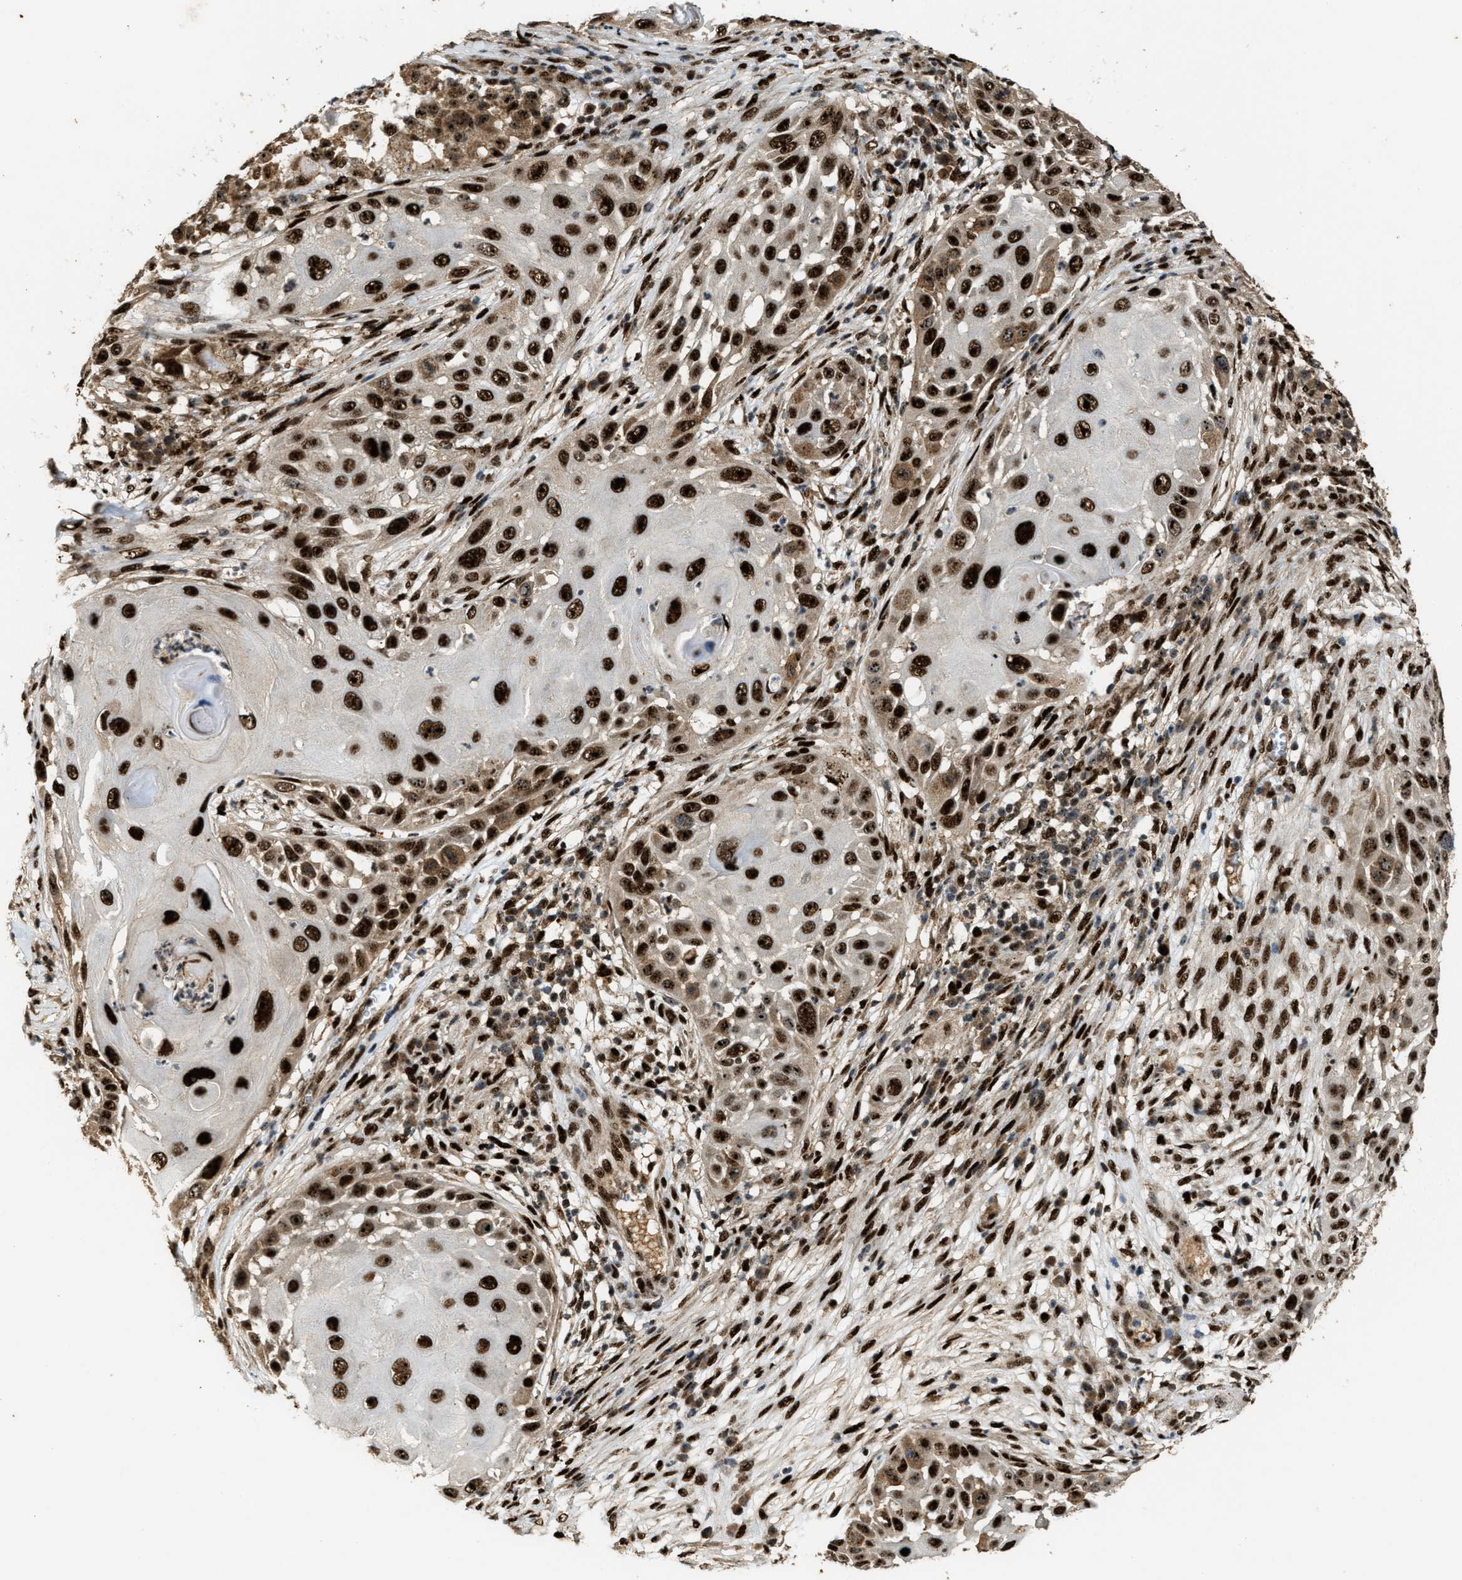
{"staining": {"intensity": "strong", "quantity": ">75%", "location": "nuclear"}, "tissue": "skin cancer", "cell_type": "Tumor cells", "image_type": "cancer", "snomed": [{"axis": "morphology", "description": "Squamous cell carcinoma, NOS"}, {"axis": "topography", "description": "Skin"}], "caption": "This micrograph displays skin squamous cell carcinoma stained with IHC to label a protein in brown. The nuclear of tumor cells show strong positivity for the protein. Nuclei are counter-stained blue.", "gene": "ZNF687", "patient": {"sex": "female", "age": 44}}